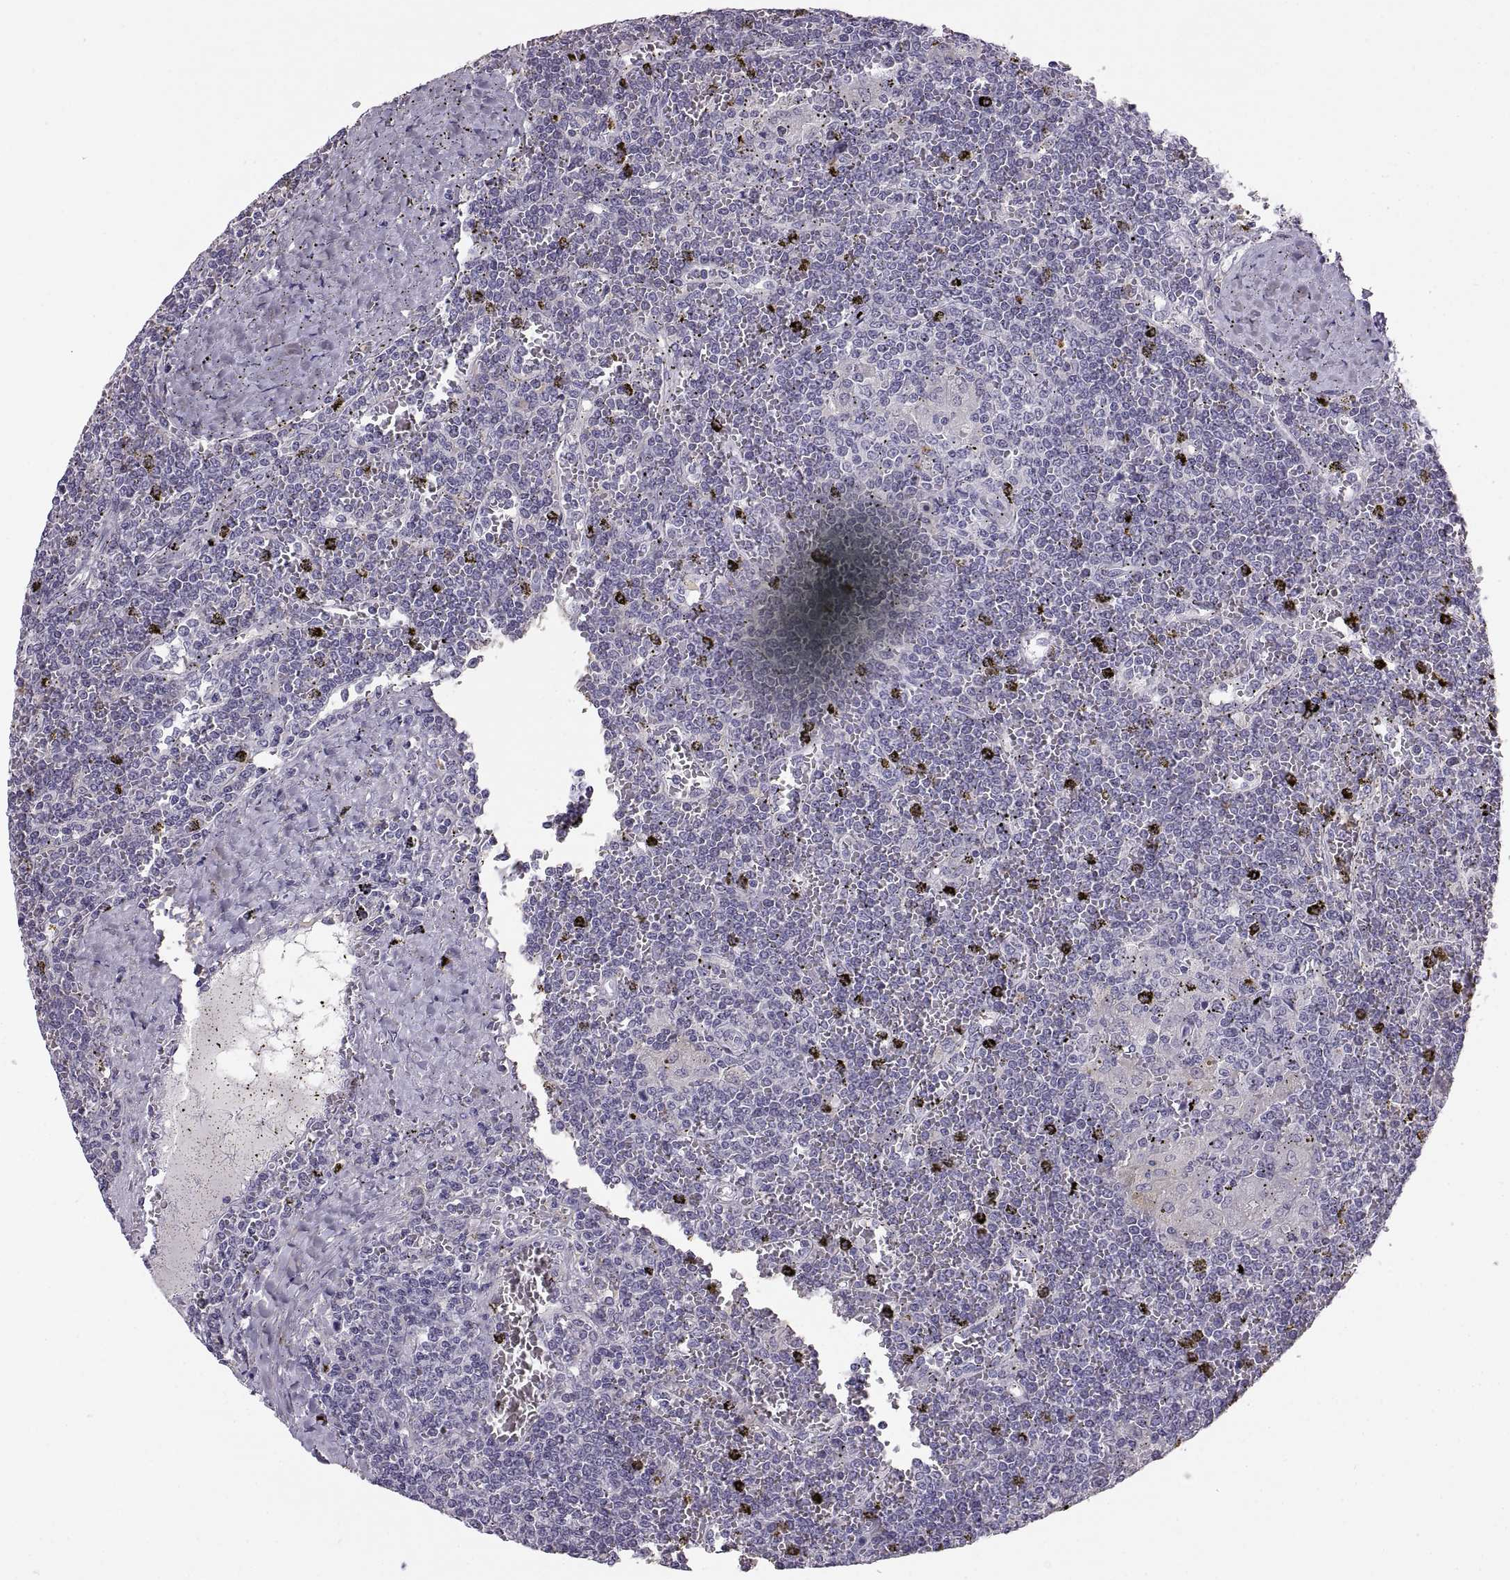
{"staining": {"intensity": "negative", "quantity": "none", "location": "none"}, "tissue": "lymphoma", "cell_type": "Tumor cells", "image_type": "cancer", "snomed": [{"axis": "morphology", "description": "Malignant lymphoma, non-Hodgkin's type, Low grade"}, {"axis": "topography", "description": "Spleen"}], "caption": "This is a histopathology image of immunohistochemistry staining of lymphoma, which shows no staining in tumor cells.", "gene": "MAGEB18", "patient": {"sex": "female", "age": 19}}